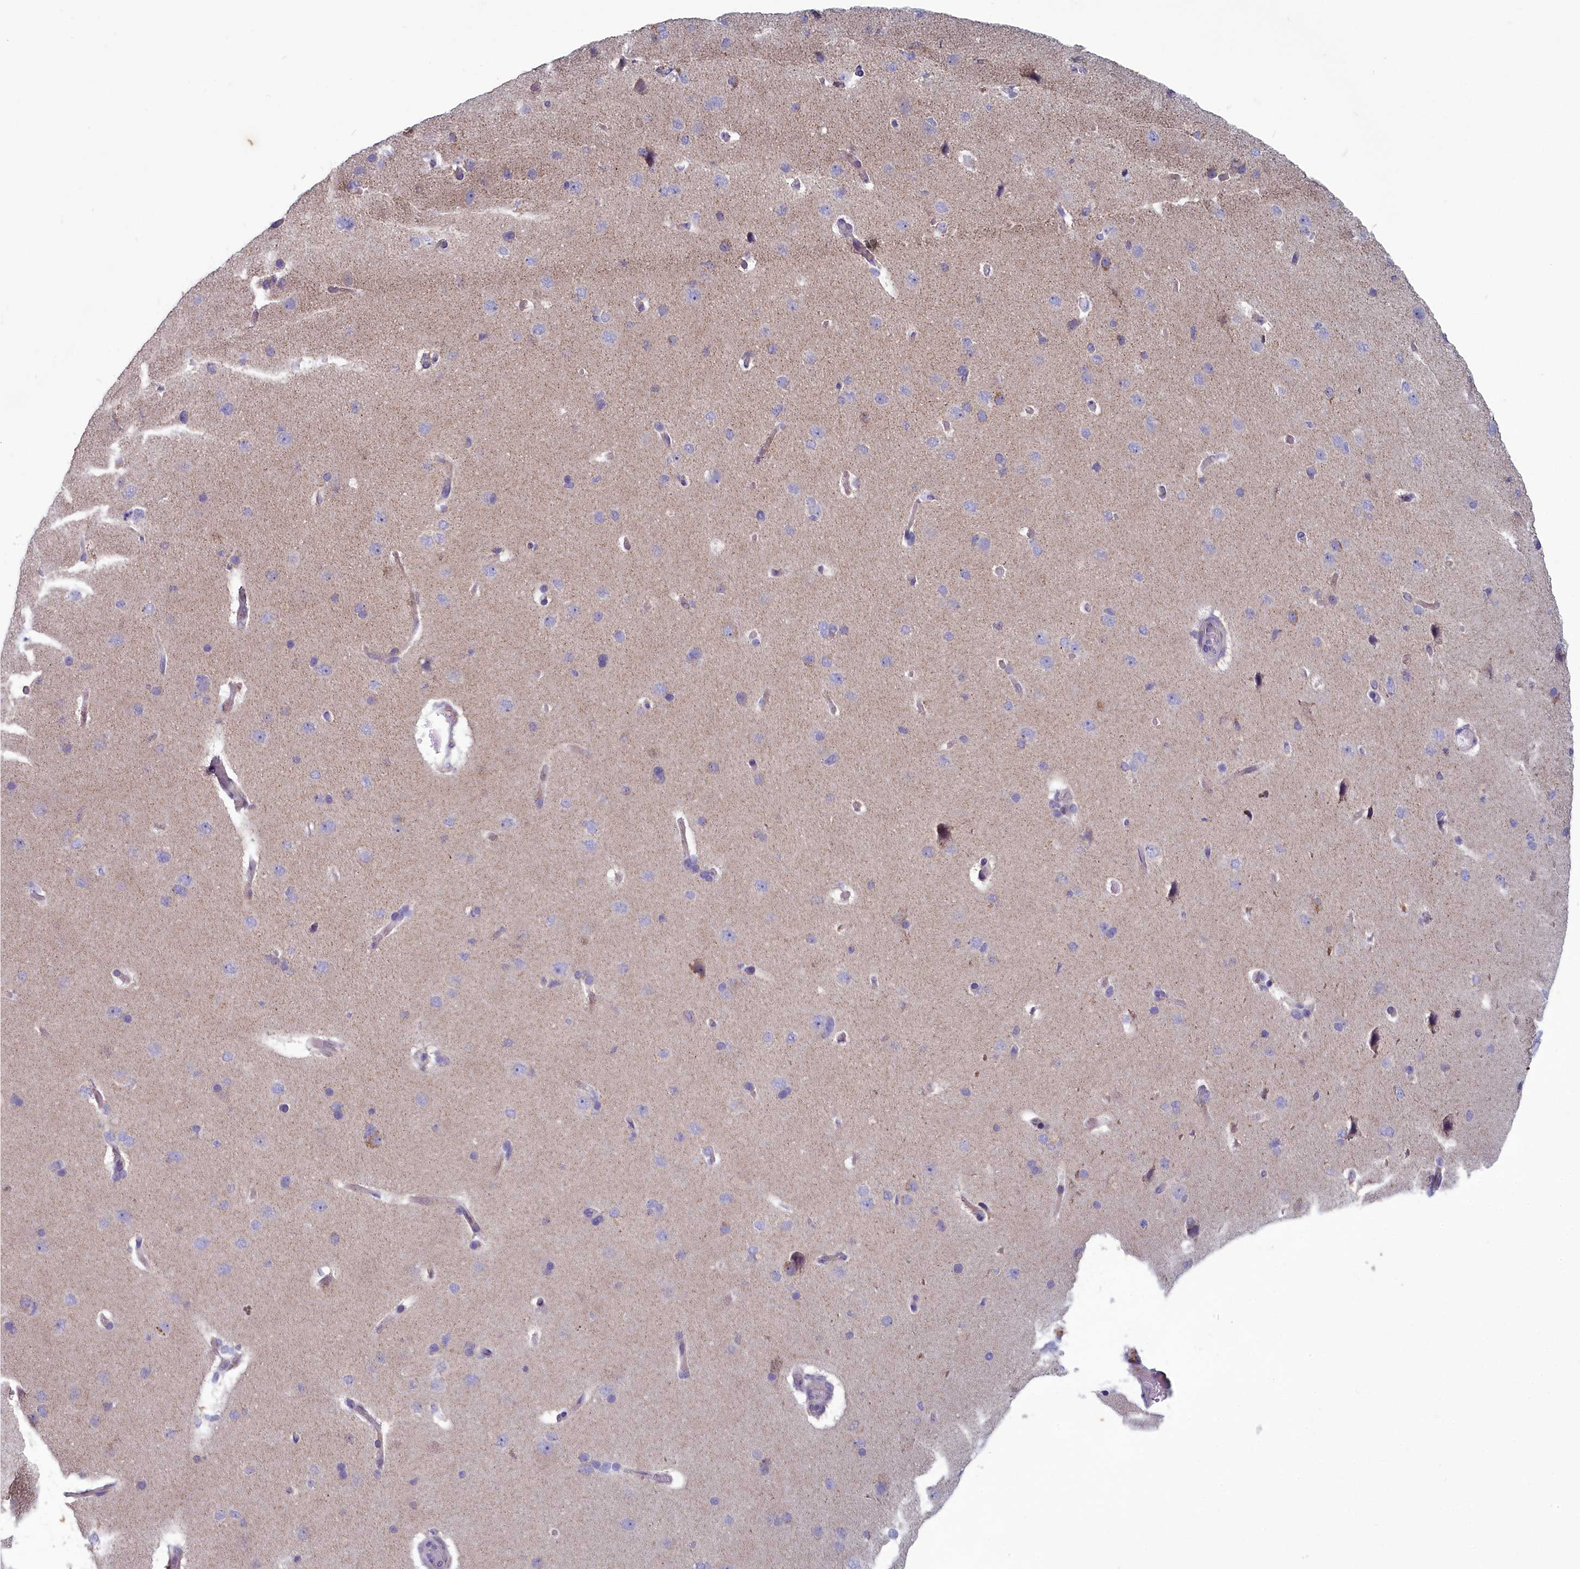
{"staining": {"intensity": "negative", "quantity": "none", "location": "none"}, "tissue": "cerebral cortex", "cell_type": "Endothelial cells", "image_type": "normal", "snomed": [{"axis": "morphology", "description": "Normal tissue, NOS"}, {"axis": "topography", "description": "Cerebral cortex"}], "caption": "Immunohistochemistry (IHC) photomicrograph of unremarkable cerebral cortex stained for a protein (brown), which demonstrates no positivity in endothelial cells.", "gene": "INSYN2A", "patient": {"sex": "male", "age": 62}}